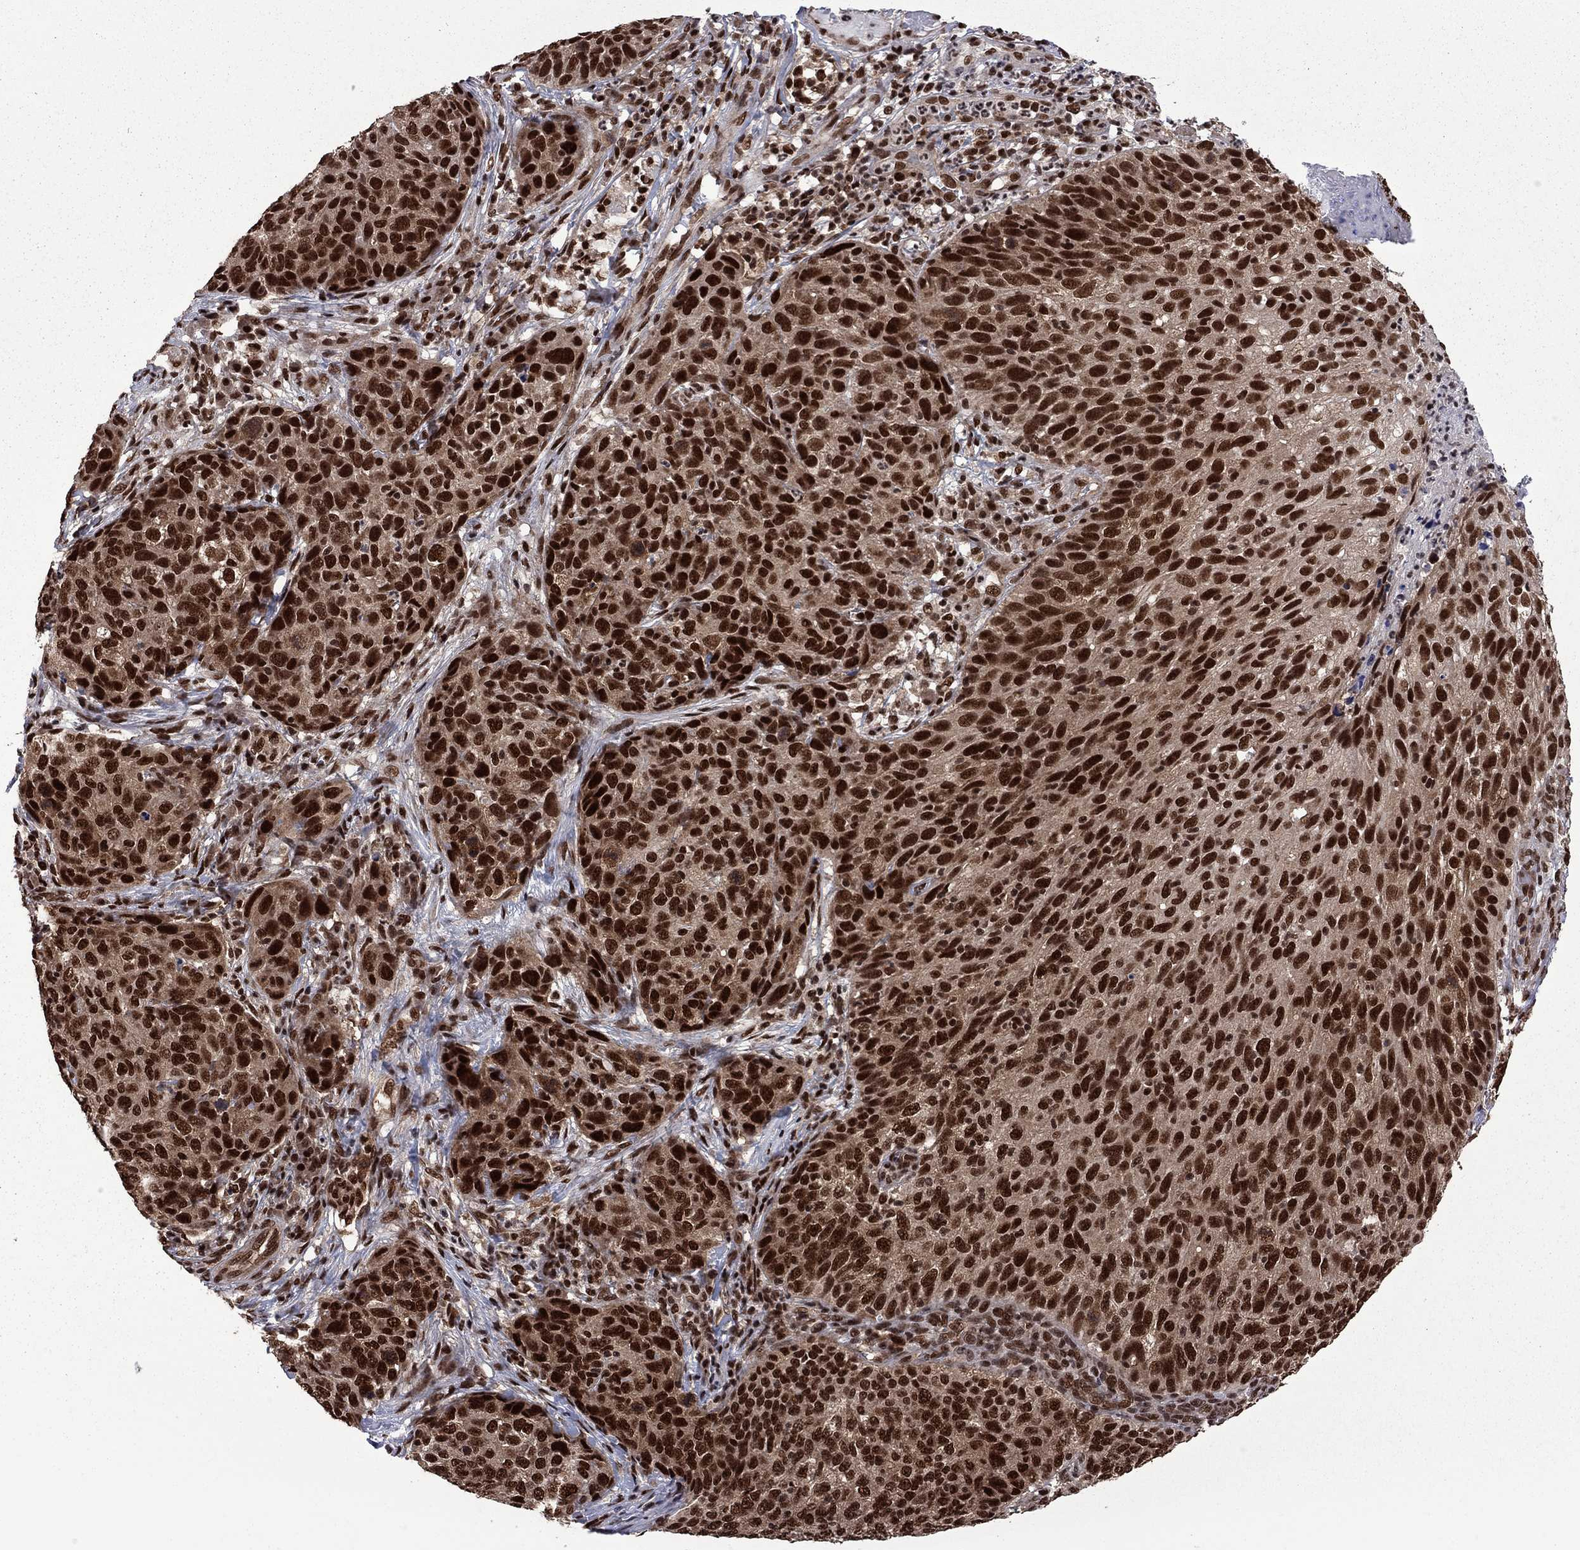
{"staining": {"intensity": "strong", "quantity": ">75%", "location": "nuclear"}, "tissue": "skin cancer", "cell_type": "Tumor cells", "image_type": "cancer", "snomed": [{"axis": "morphology", "description": "Squamous cell carcinoma, NOS"}, {"axis": "topography", "description": "Skin"}], "caption": "Immunohistochemical staining of human skin cancer (squamous cell carcinoma) shows high levels of strong nuclear expression in about >75% of tumor cells.", "gene": "MED25", "patient": {"sex": "male", "age": 92}}